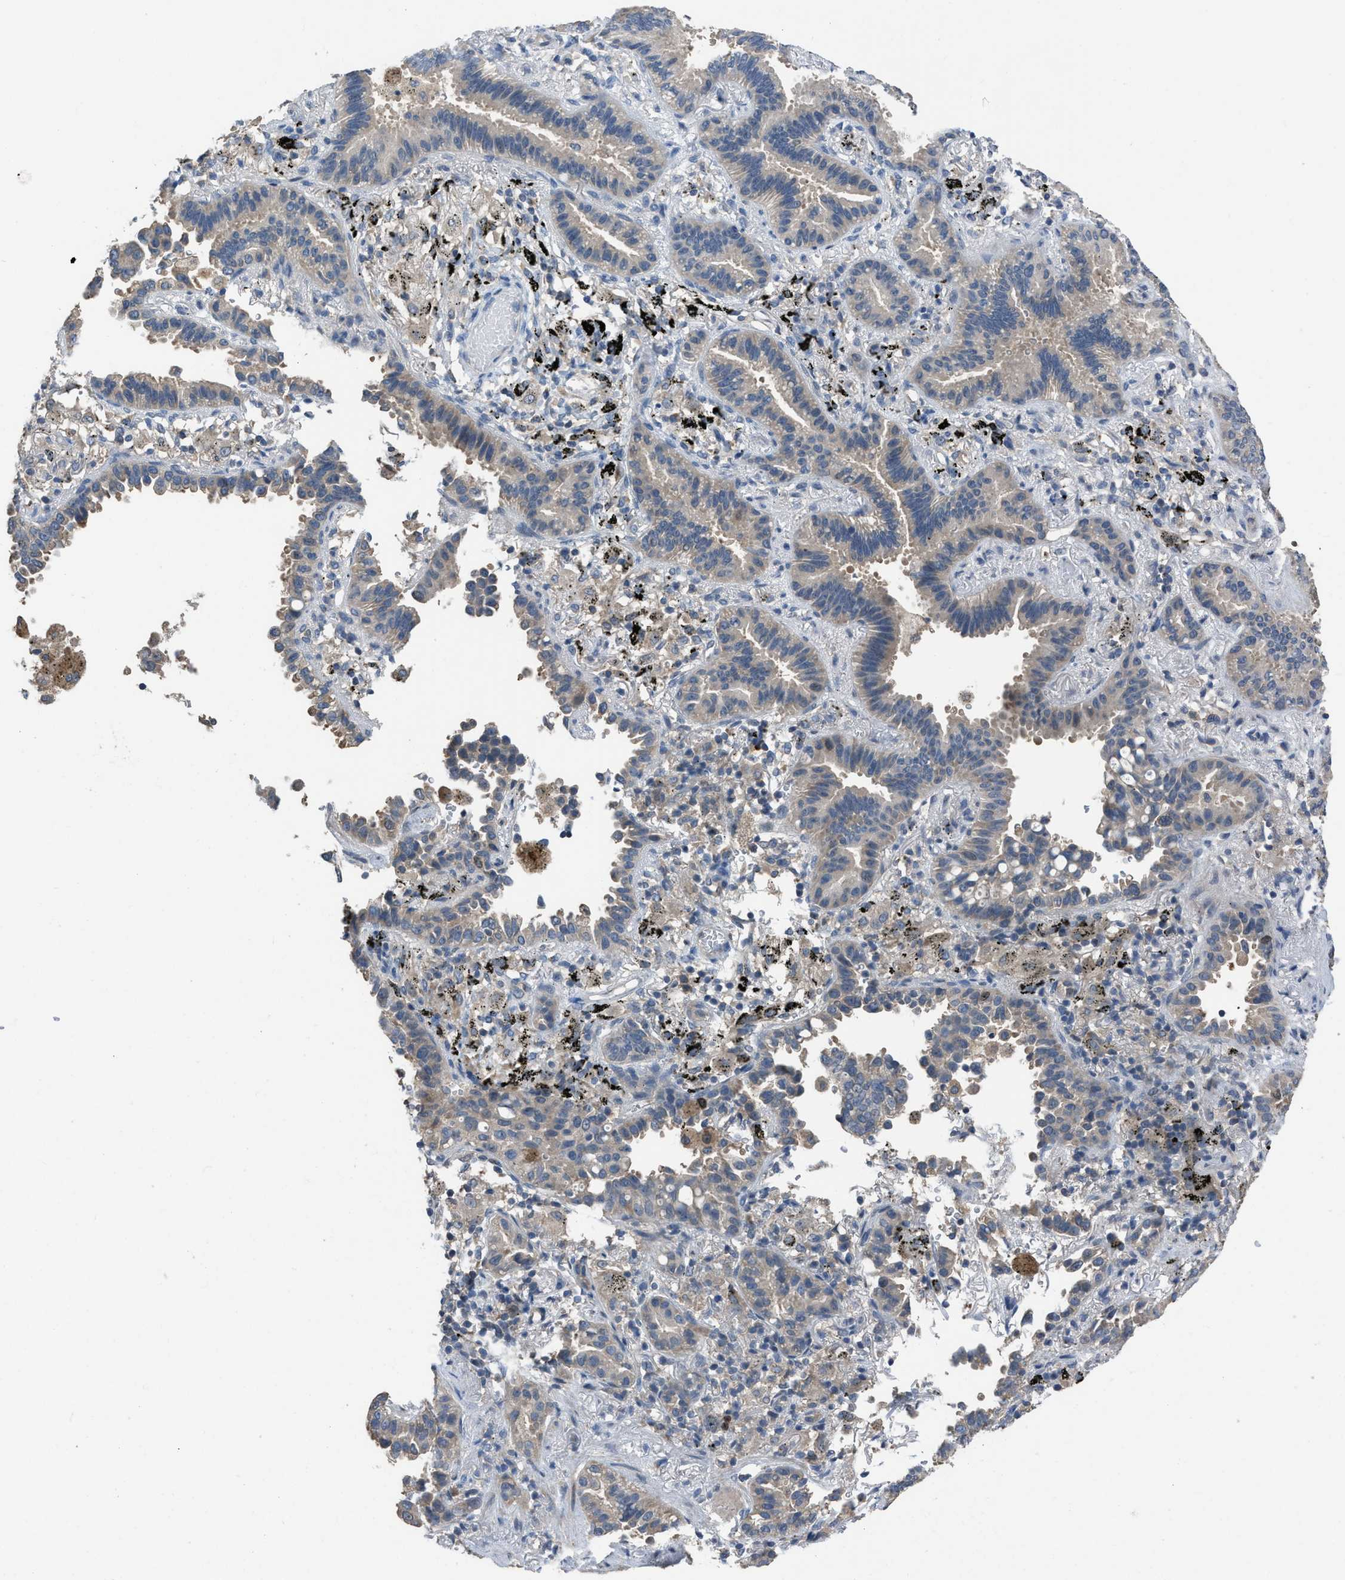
{"staining": {"intensity": "weak", "quantity": "<25%", "location": "cytoplasmic/membranous"}, "tissue": "lung cancer", "cell_type": "Tumor cells", "image_type": "cancer", "snomed": [{"axis": "morphology", "description": "Normal tissue, NOS"}, {"axis": "morphology", "description": "Adenocarcinoma, NOS"}, {"axis": "topography", "description": "Lung"}], "caption": "Human lung cancer (adenocarcinoma) stained for a protein using immunohistochemistry demonstrates no expression in tumor cells.", "gene": "MIS18A", "patient": {"sex": "male", "age": 59}}